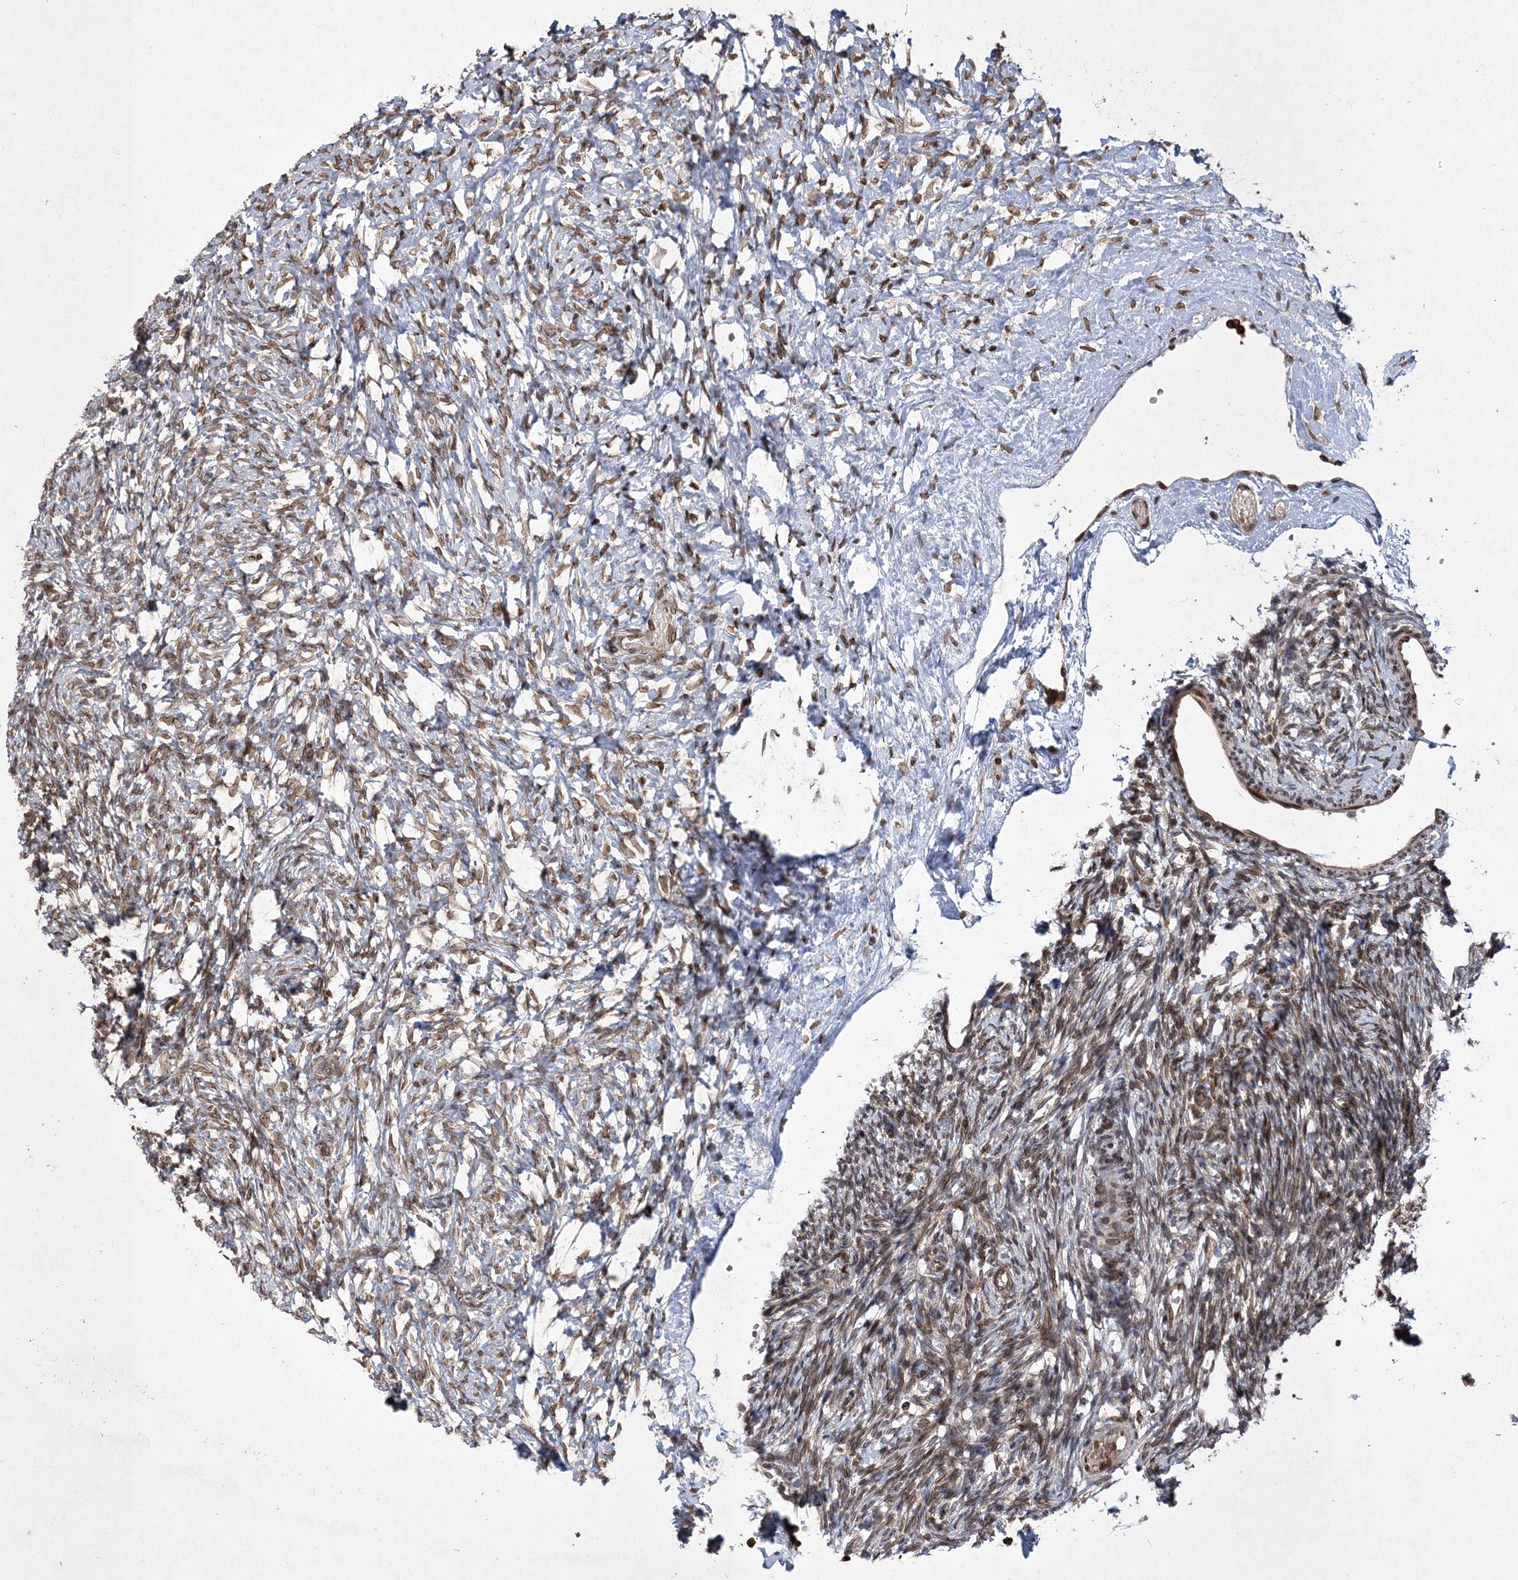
{"staining": {"intensity": "moderate", "quantity": ">75%", "location": "nuclear"}, "tissue": "ovary", "cell_type": "Ovarian stroma cells", "image_type": "normal", "snomed": [{"axis": "morphology", "description": "Normal tissue, NOS"}, {"axis": "topography", "description": "Ovary"}], "caption": "IHC (DAB (3,3'-diaminobenzidine)) staining of unremarkable ovary demonstrates moderate nuclear protein staining in about >75% of ovarian stroma cells. The staining is performed using DAB brown chromogen to label protein expression. The nuclei are counter-stained blue using hematoxylin.", "gene": "DNAJC27", "patient": {"sex": "female", "age": 35}}